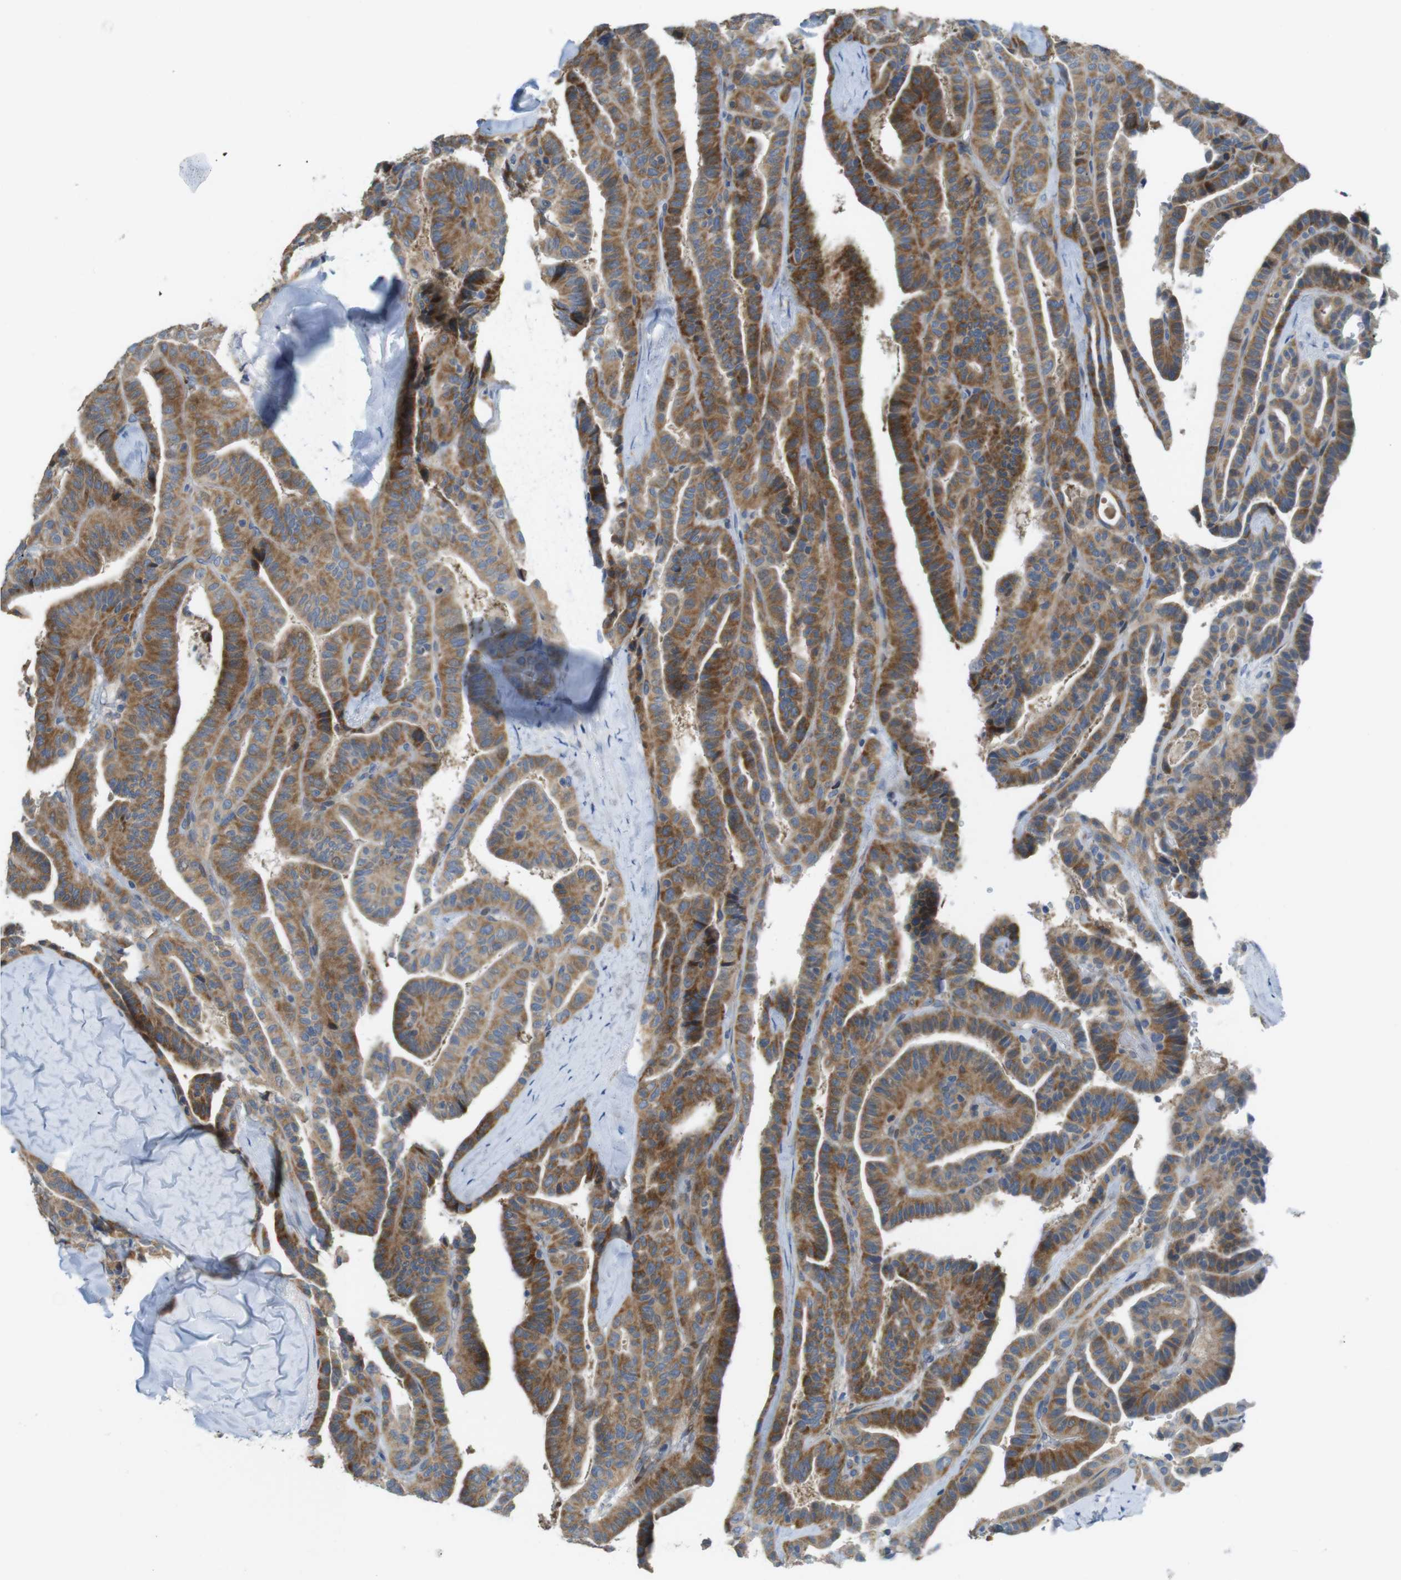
{"staining": {"intensity": "moderate", "quantity": ">75%", "location": "cytoplasmic/membranous"}, "tissue": "thyroid cancer", "cell_type": "Tumor cells", "image_type": "cancer", "snomed": [{"axis": "morphology", "description": "Papillary adenocarcinoma, NOS"}, {"axis": "topography", "description": "Thyroid gland"}], "caption": "A medium amount of moderate cytoplasmic/membranous staining is appreciated in about >75% of tumor cells in thyroid cancer (papillary adenocarcinoma) tissue.", "gene": "MARCHF1", "patient": {"sex": "male", "age": 77}}